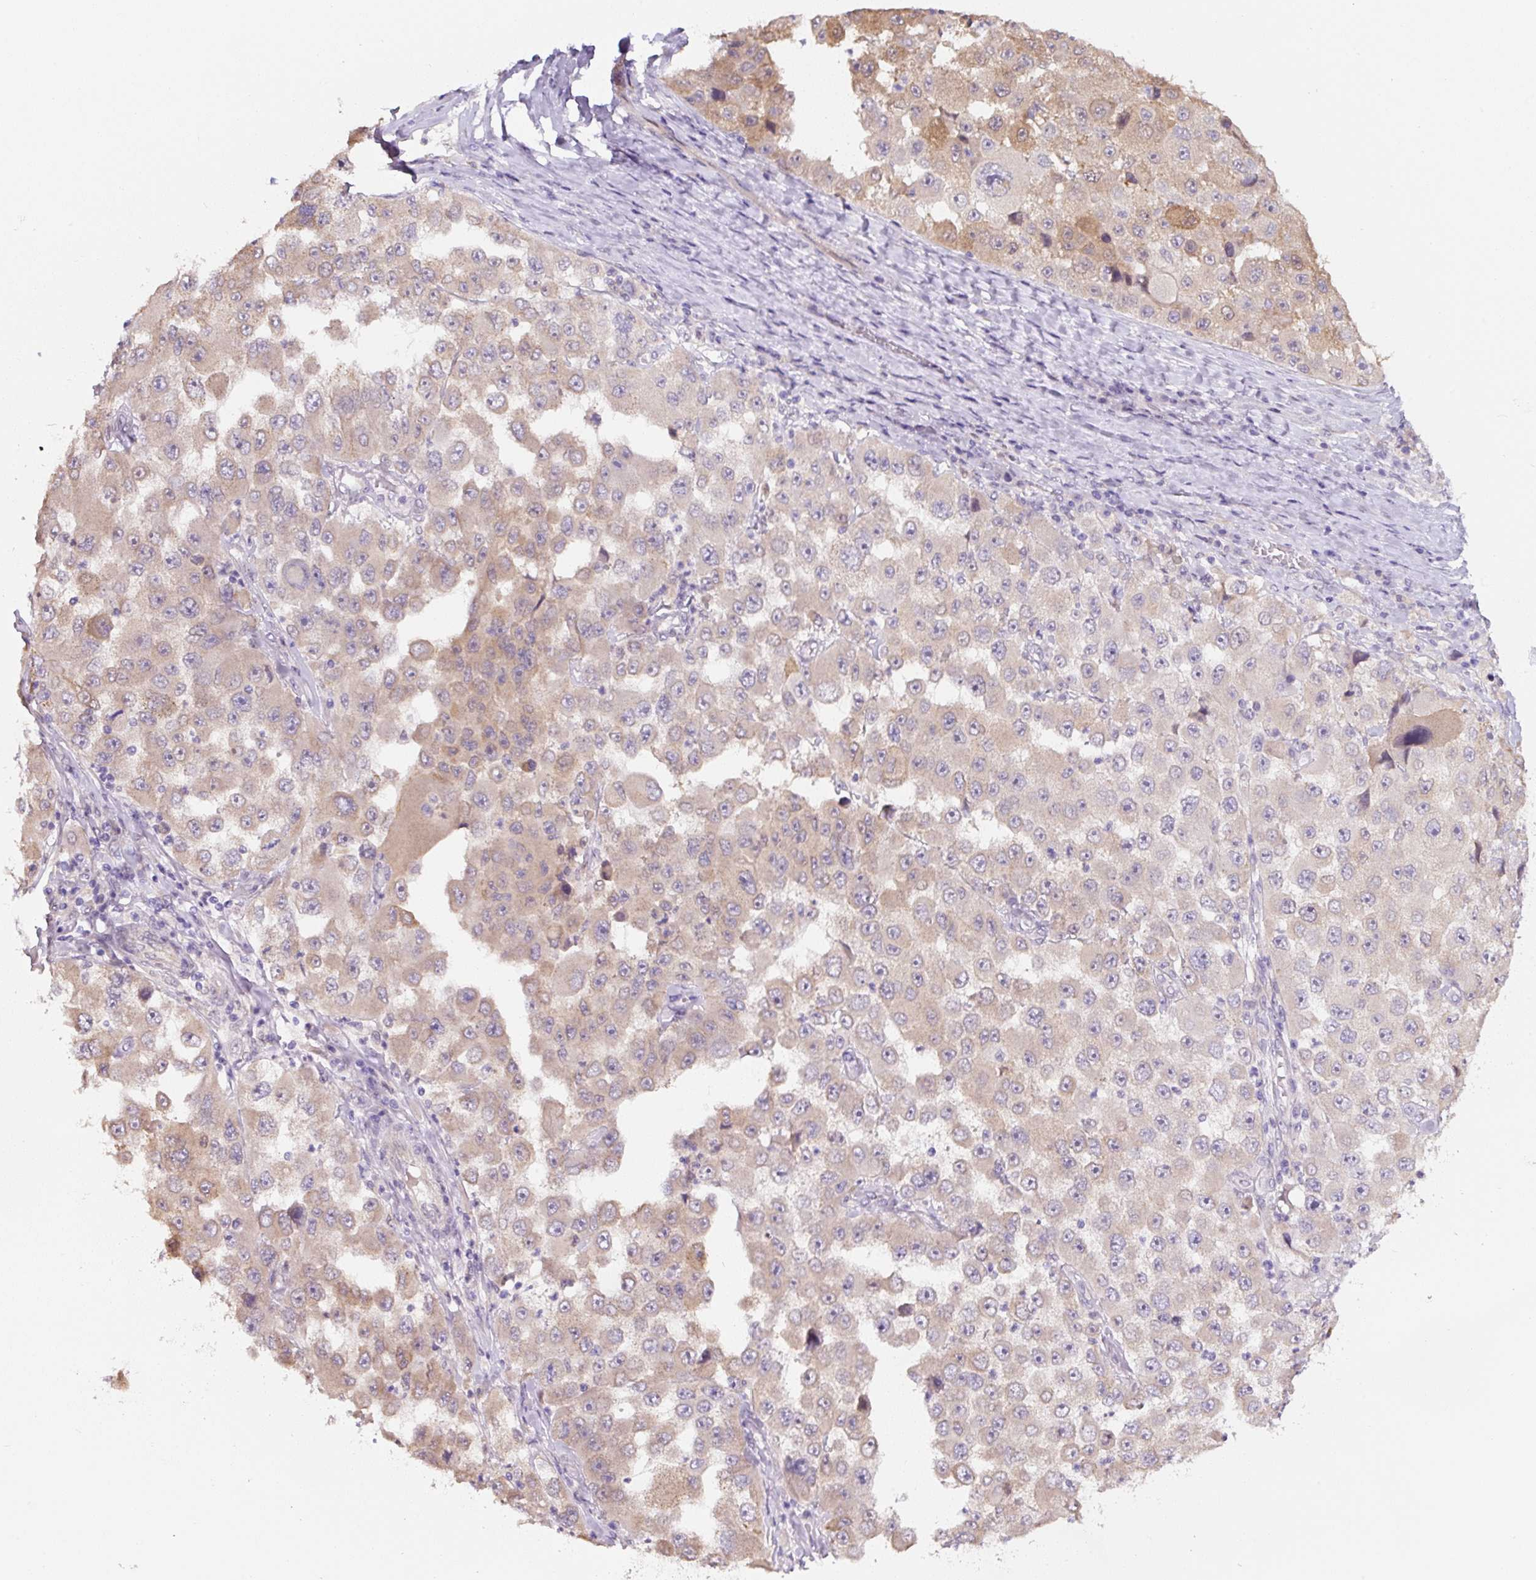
{"staining": {"intensity": "weak", "quantity": "25%-75%", "location": "cytoplasmic/membranous"}, "tissue": "melanoma", "cell_type": "Tumor cells", "image_type": "cancer", "snomed": [{"axis": "morphology", "description": "Malignant melanoma, Metastatic site"}, {"axis": "topography", "description": "Lymph node"}], "caption": "Melanoma stained with a protein marker displays weak staining in tumor cells.", "gene": "ASRGL1", "patient": {"sex": "male", "age": 62}}